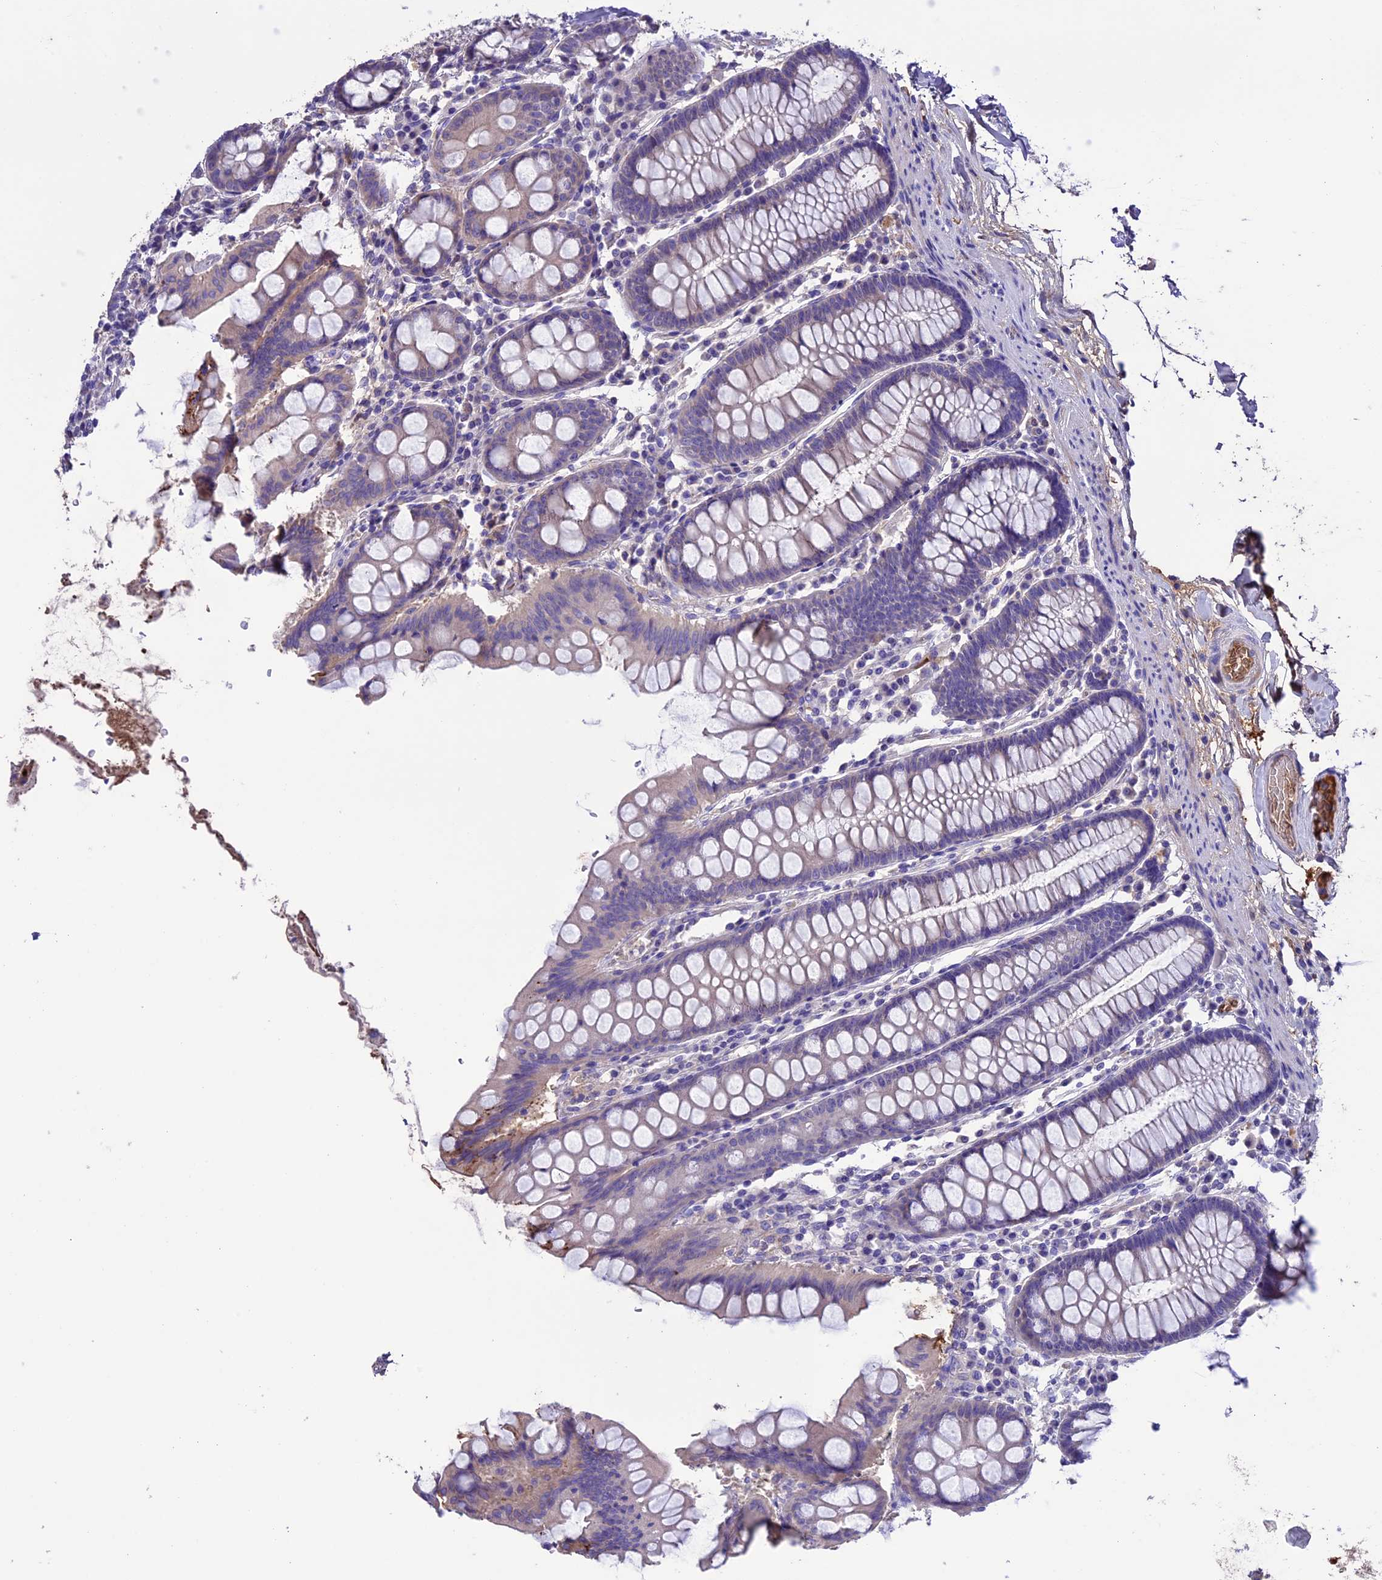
{"staining": {"intensity": "moderate", "quantity": ">75%", "location": "cytoplasmic/membranous"}, "tissue": "colon", "cell_type": "Endothelial cells", "image_type": "normal", "snomed": [{"axis": "morphology", "description": "Normal tissue, NOS"}, {"axis": "topography", "description": "Colon"}], "caption": "IHC histopathology image of unremarkable colon stained for a protein (brown), which reveals medium levels of moderate cytoplasmic/membranous staining in about >75% of endothelial cells.", "gene": "TCP11L2", "patient": {"sex": "female", "age": 79}}